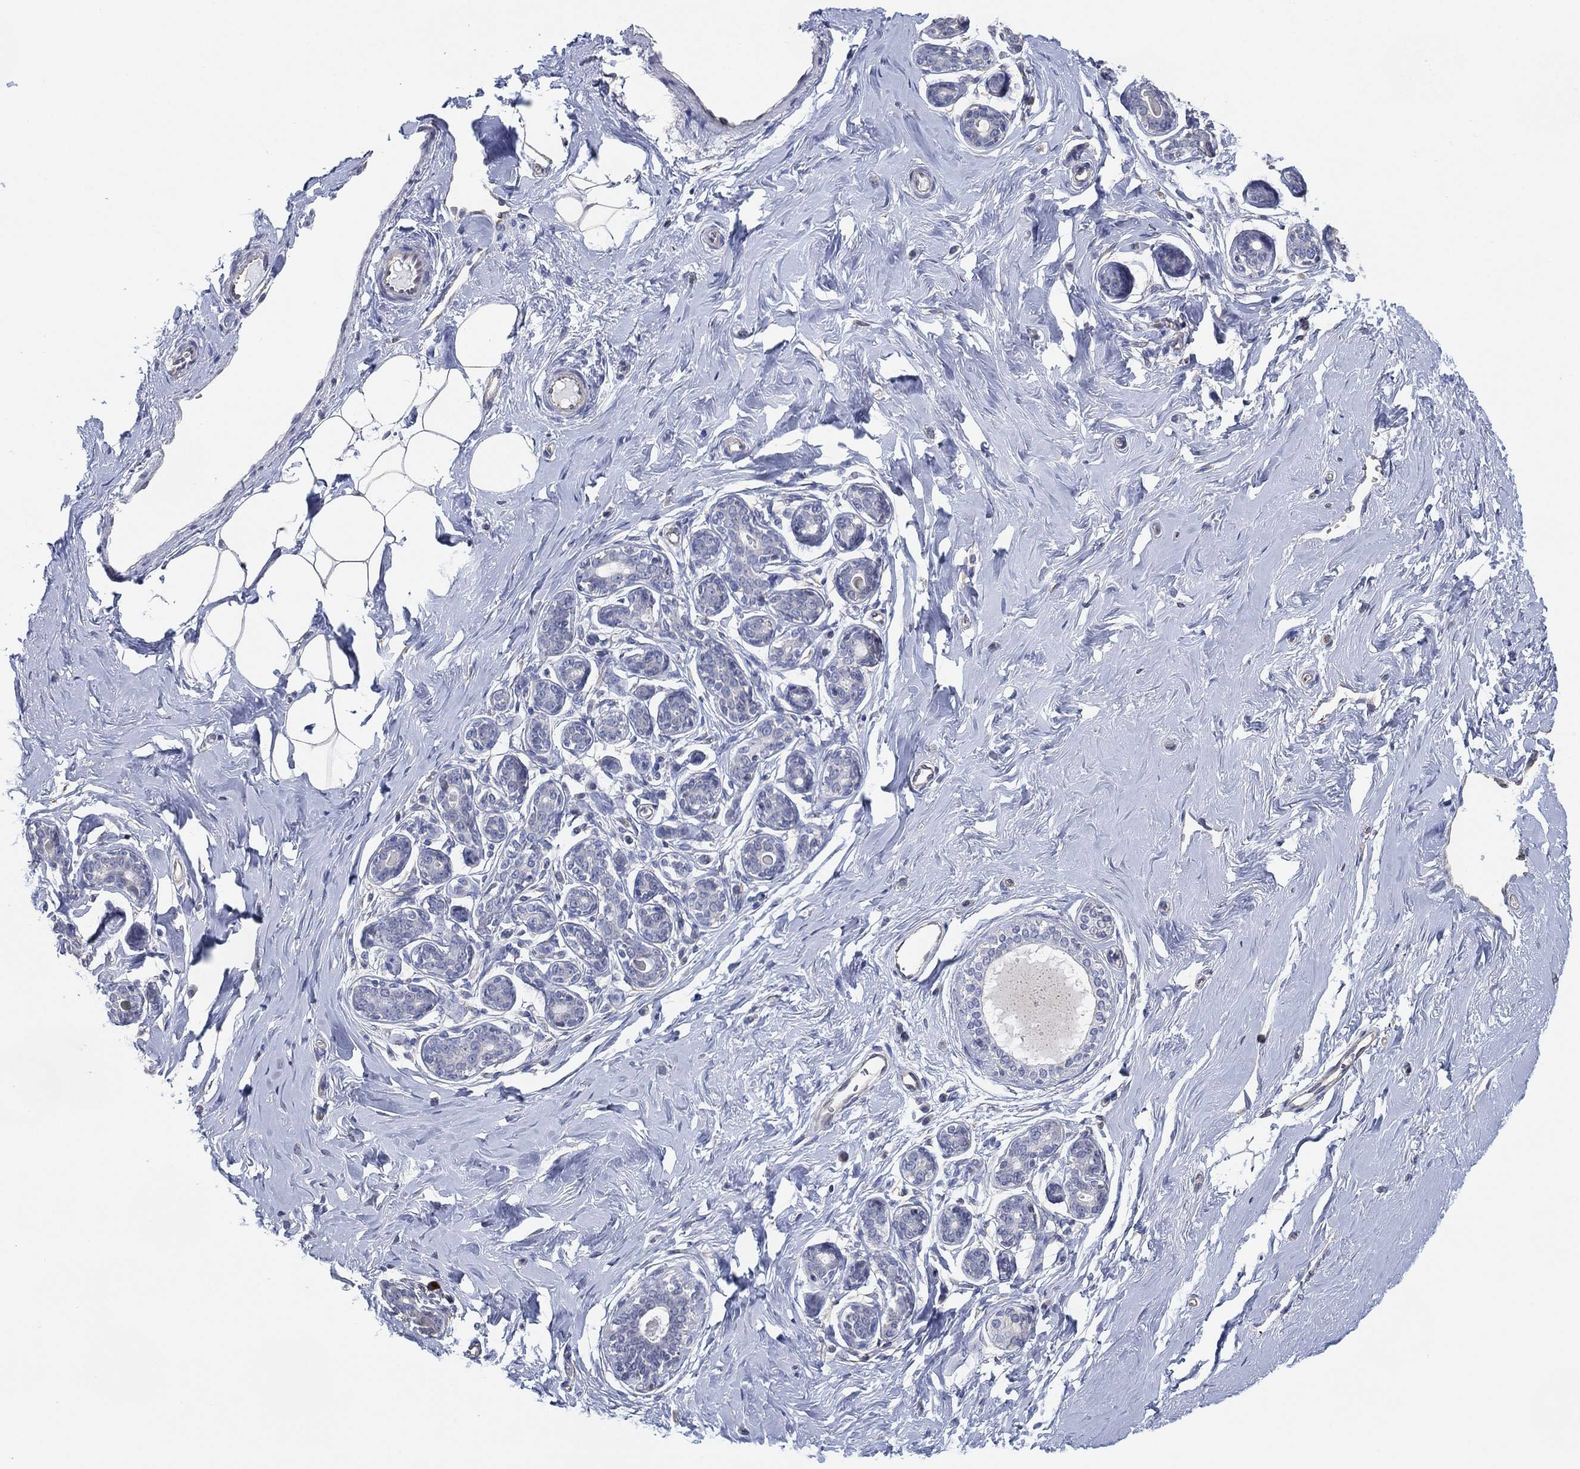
{"staining": {"intensity": "negative", "quantity": "none", "location": "none"}, "tissue": "breast", "cell_type": "Adipocytes", "image_type": "normal", "snomed": [{"axis": "morphology", "description": "Normal tissue, NOS"}, {"axis": "topography", "description": "Skin"}, {"axis": "topography", "description": "Breast"}], "caption": "Immunohistochemistry (IHC) micrograph of unremarkable breast stained for a protein (brown), which exhibits no expression in adipocytes.", "gene": "CFTR", "patient": {"sex": "female", "age": 43}}